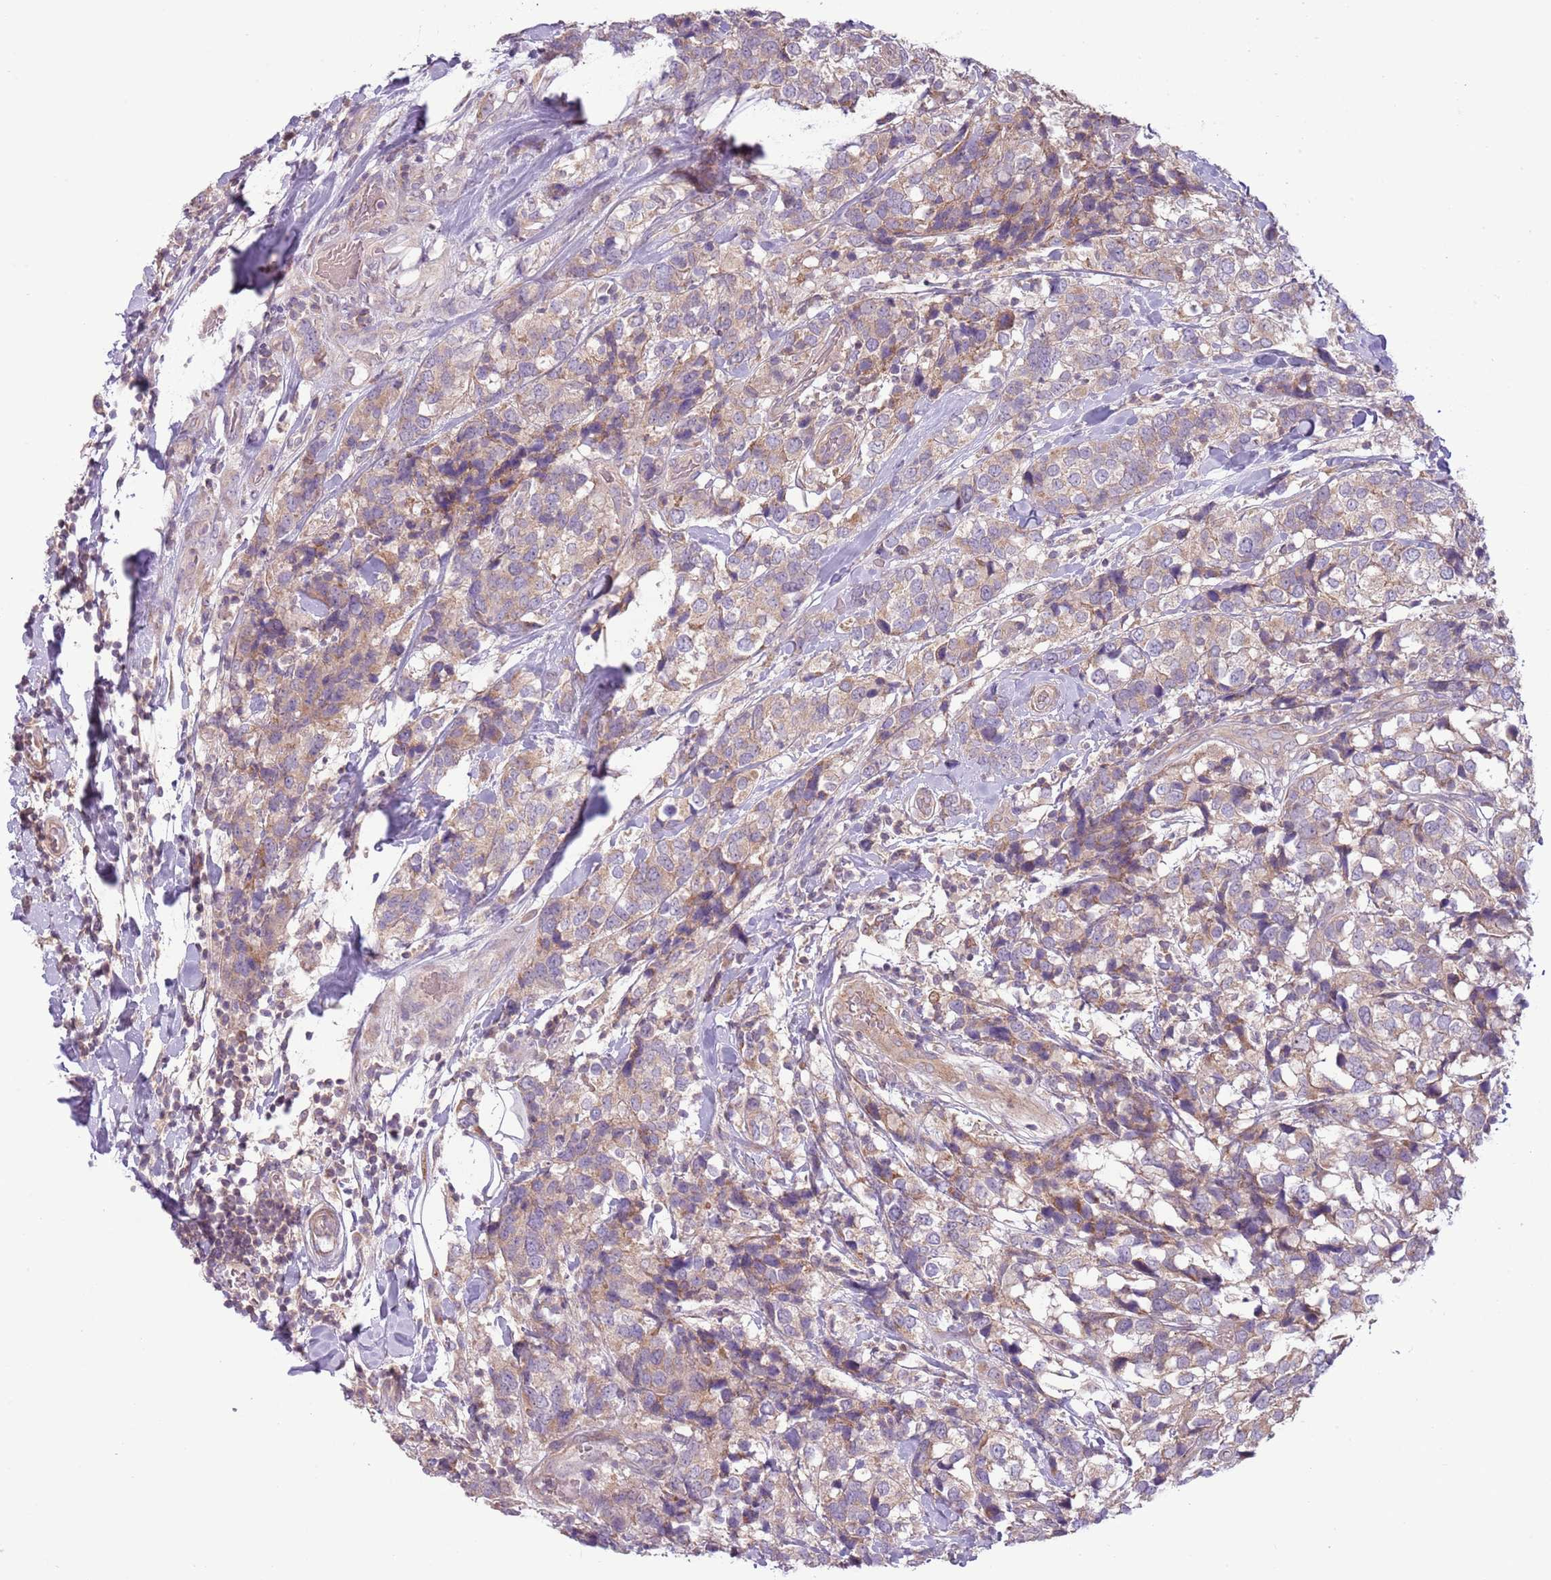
{"staining": {"intensity": "weak", "quantity": ">75%", "location": "cytoplasmic/membranous"}, "tissue": "breast cancer", "cell_type": "Tumor cells", "image_type": "cancer", "snomed": [{"axis": "morphology", "description": "Lobular carcinoma"}, {"axis": "topography", "description": "Breast"}], "caption": "This photomicrograph shows IHC staining of human breast lobular carcinoma, with low weak cytoplasmic/membranous expression in approximately >75% of tumor cells.", "gene": "DTD2", "patient": {"sex": "female", "age": 59}}